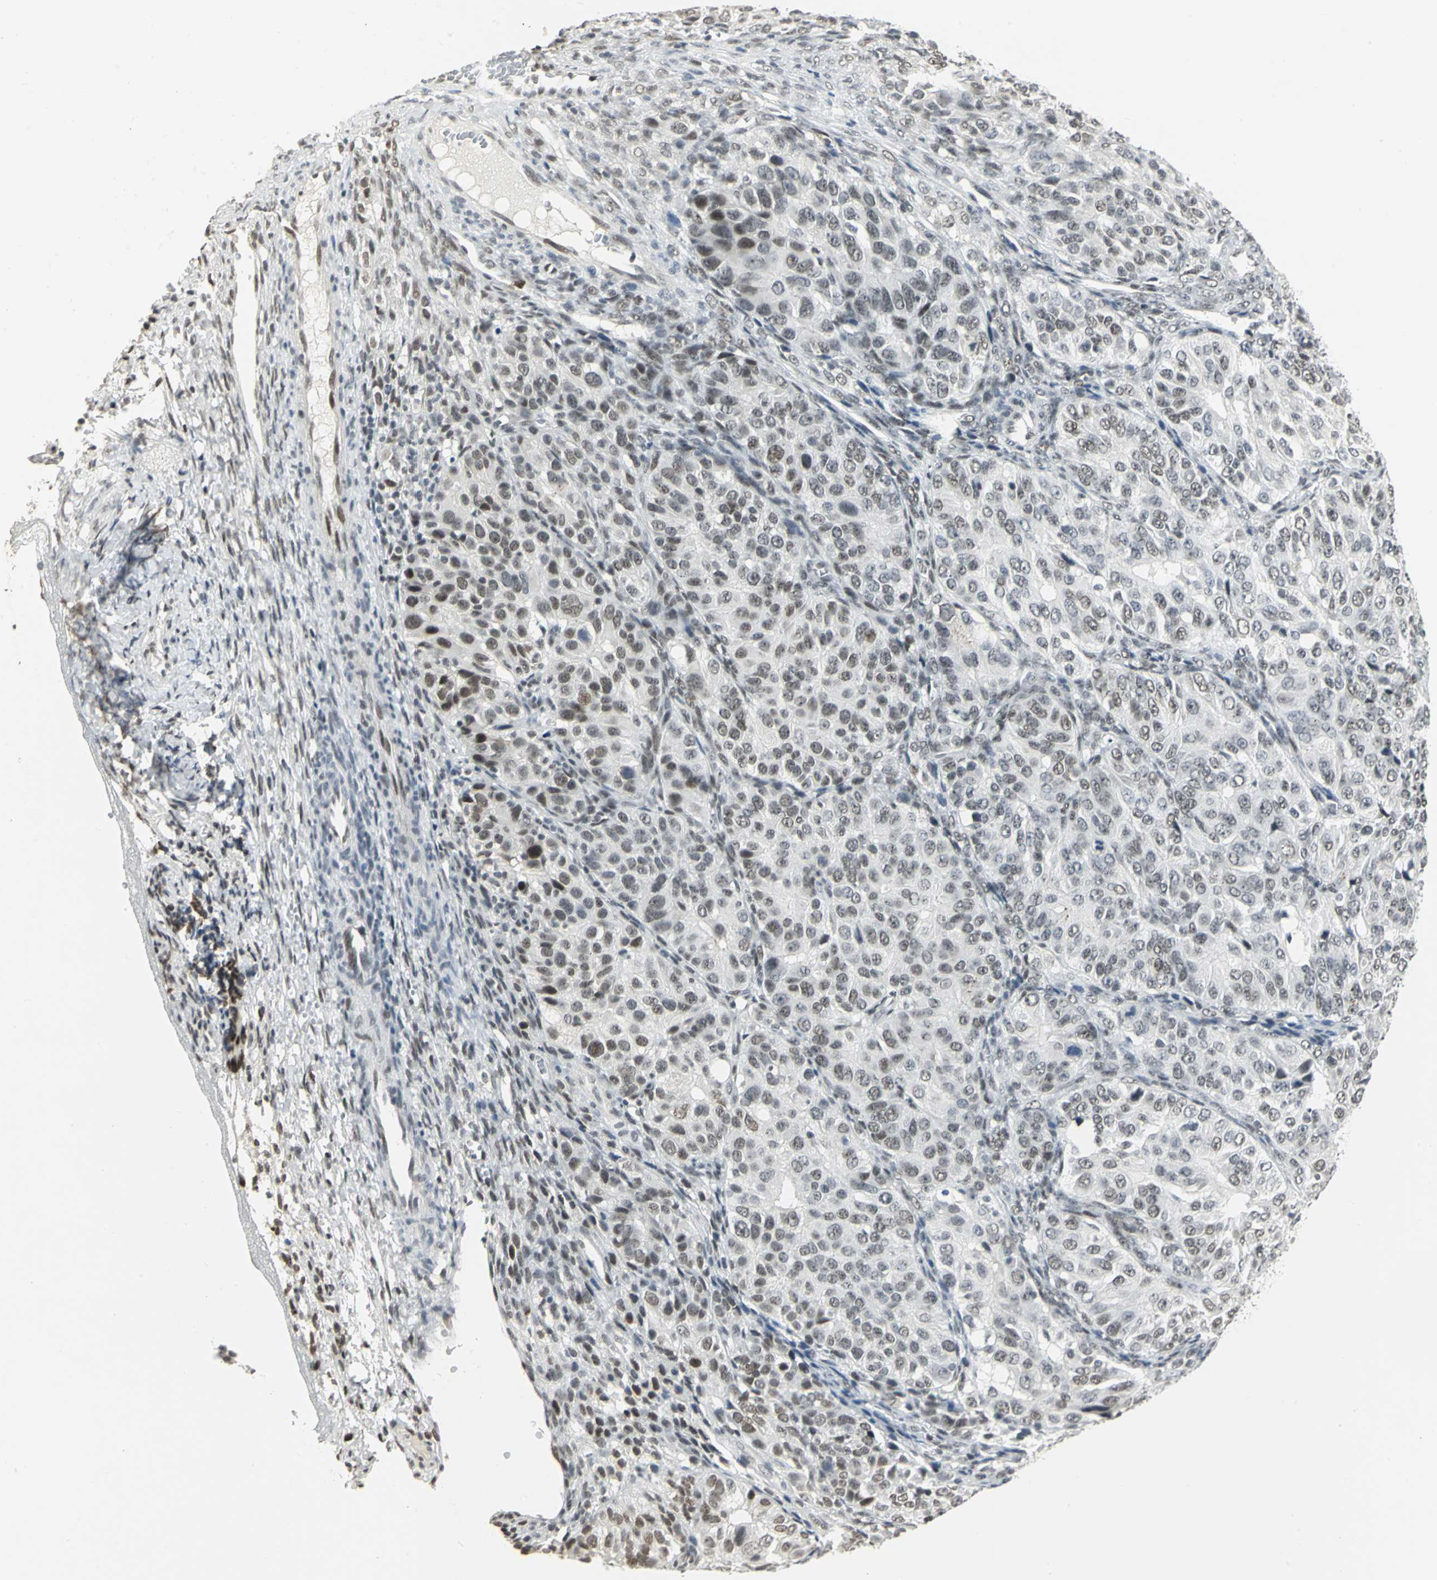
{"staining": {"intensity": "moderate", "quantity": ">75%", "location": "nuclear"}, "tissue": "ovarian cancer", "cell_type": "Tumor cells", "image_type": "cancer", "snomed": [{"axis": "morphology", "description": "Carcinoma, endometroid"}, {"axis": "topography", "description": "Ovary"}], "caption": "Ovarian cancer stained with immunohistochemistry (IHC) demonstrates moderate nuclear positivity in about >75% of tumor cells.", "gene": "CBX3", "patient": {"sex": "female", "age": 51}}